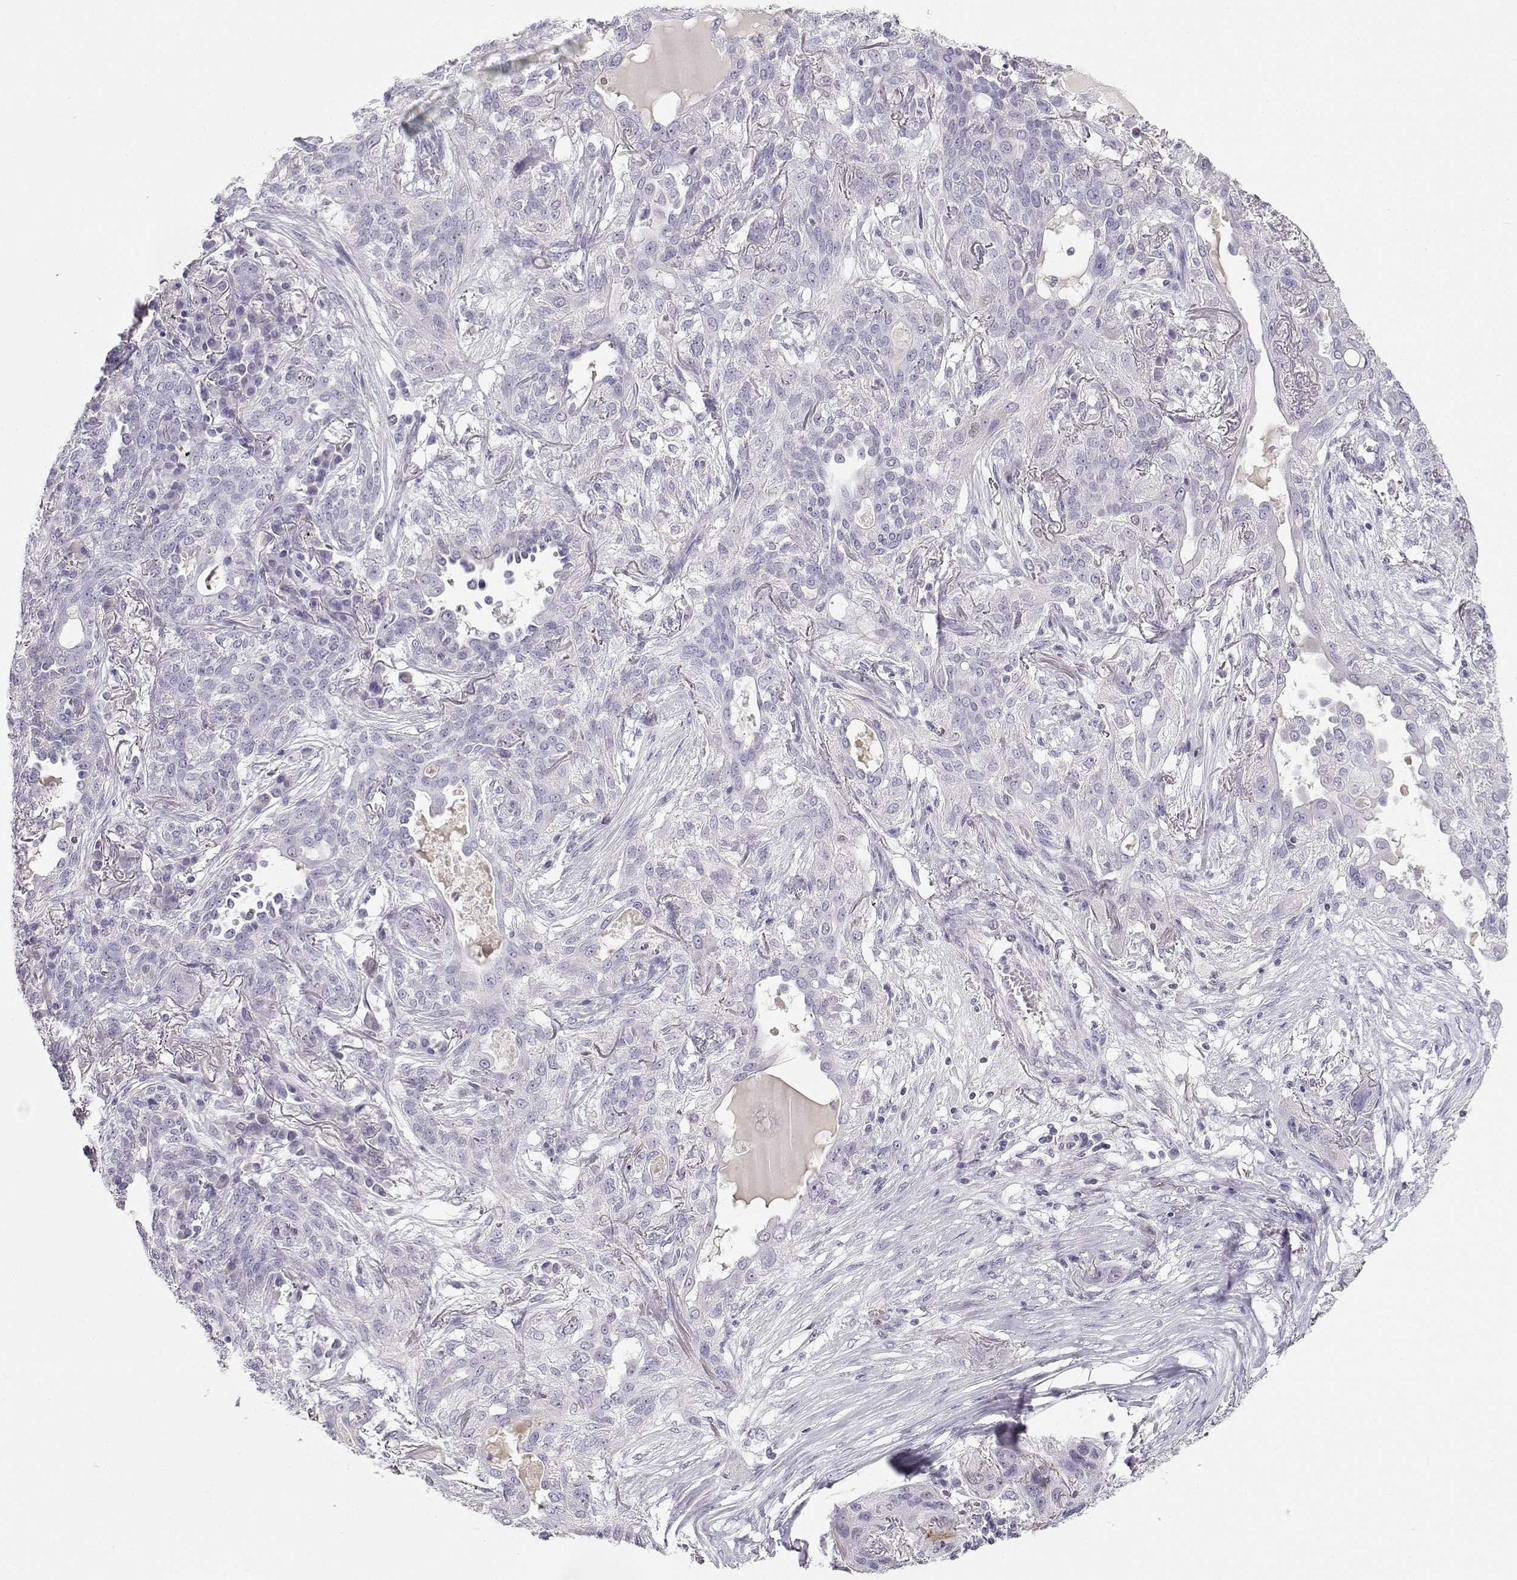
{"staining": {"intensity": "negative", "quantity": "none", "location": "none"}, "tissue": "lung cancer", "cell_type": "Tumor cells", "image_type": "cancer", "snomed": [{"axis": "morphology", "description": "Squamous cell carcinoma, NOS"}, {"axis": "topography", "description": "Lung"}], "caption": "Immunohistochemistry (IHC) micrograph of lung cancer stained for a protein (brown), which demonstrates no positivity in tumor cells.", "gene": "OPN5", "patient": {"sex": "female", "age": 70}}